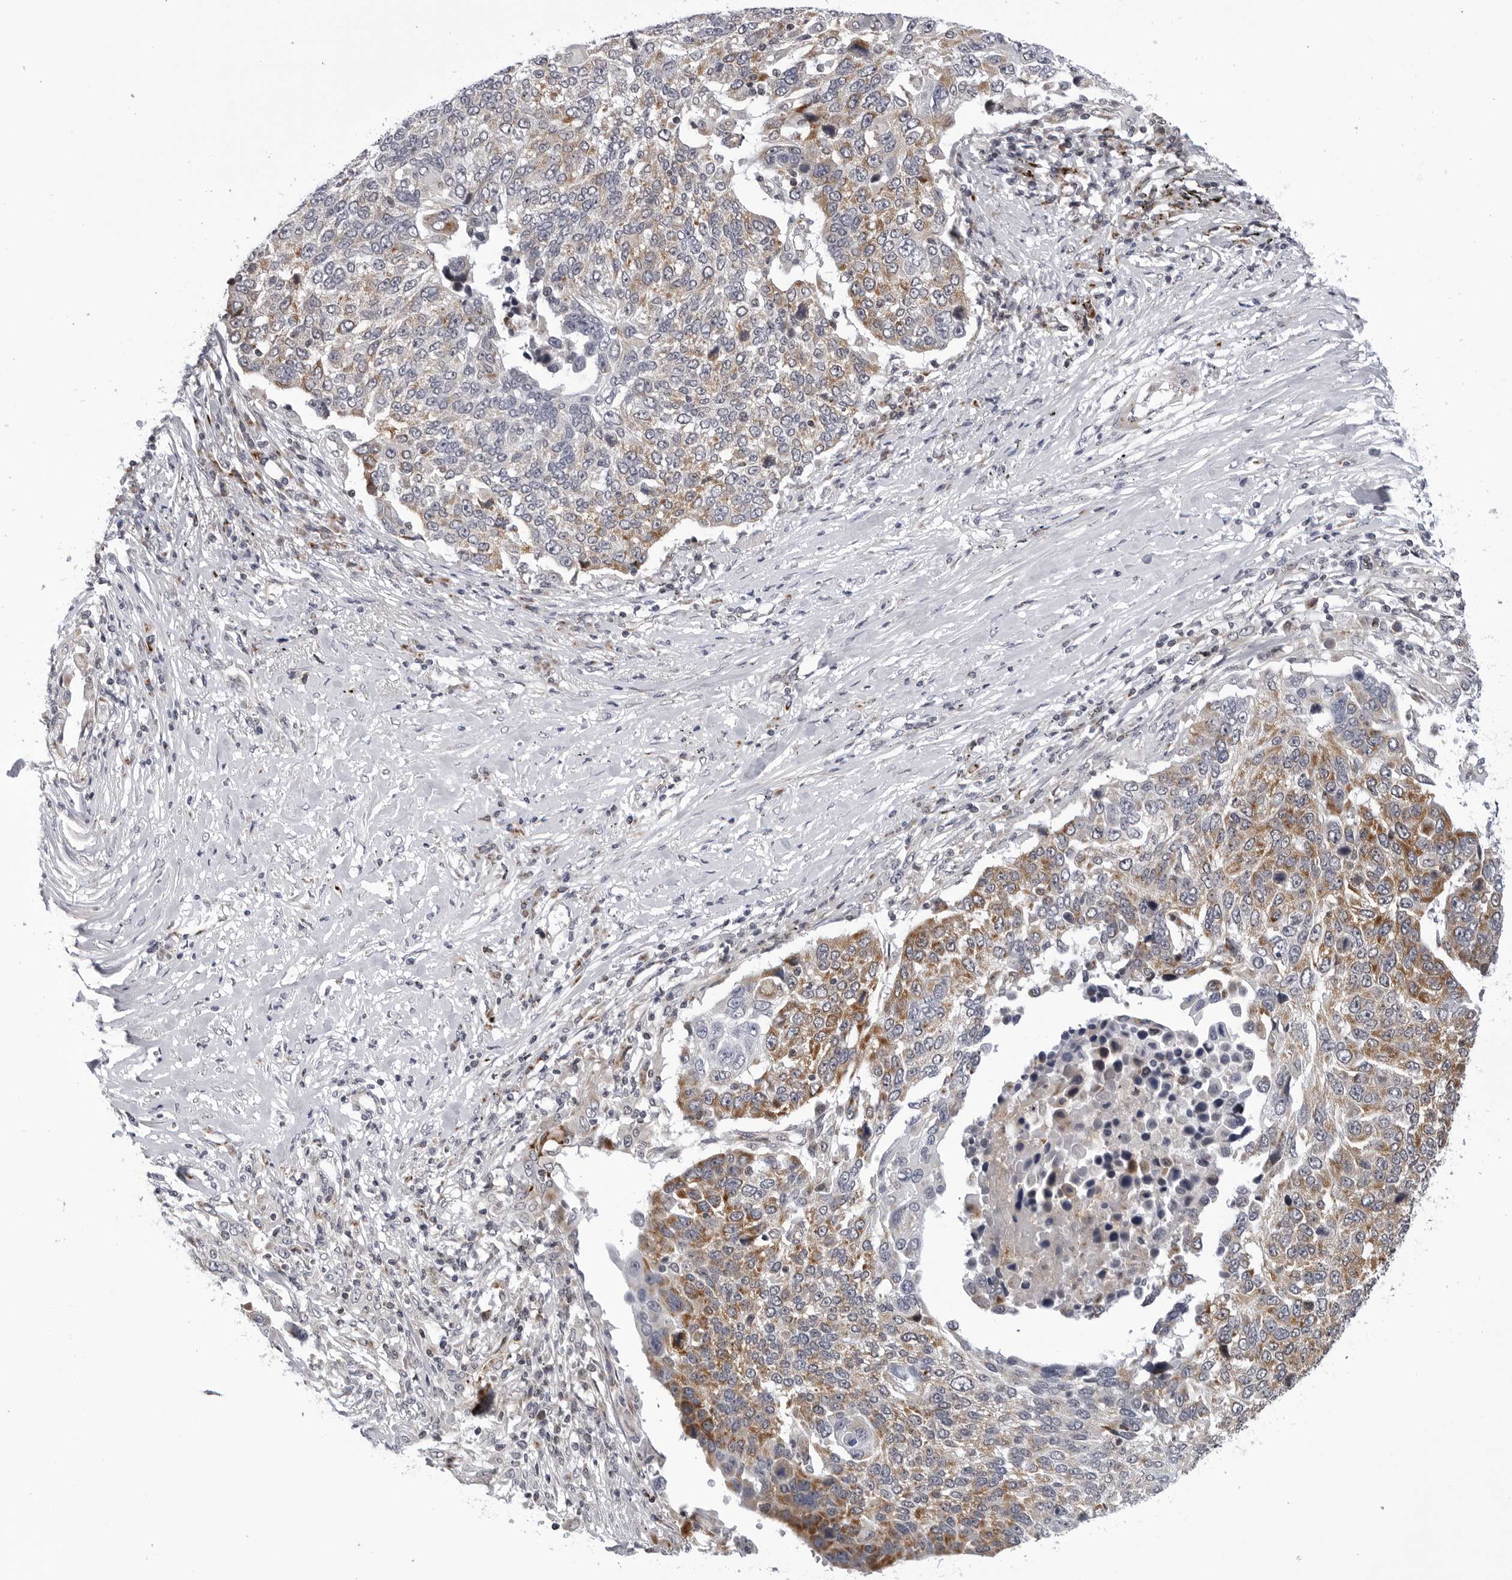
{"staining": {"intensity": "moderate", "quantity": "25%-75%", "location": "cytoplasmic/membranous"}, "tissue": "lung cancer", "cell_type": "Tumor cells", "image_type": "cancer", "snomed": [{"axis": "morphology", "description": "Squamous cell carcinoma, NOS"}, {"axis": "topography", "description": "Lung"}], "caption": "A photomicrograph of lung cancer stained for a protein displays moderate cytoplasmic/membranous brown staining in tumor cells.", "gene": "CDK20", "patient": {"sex": "male", "age": 66}}